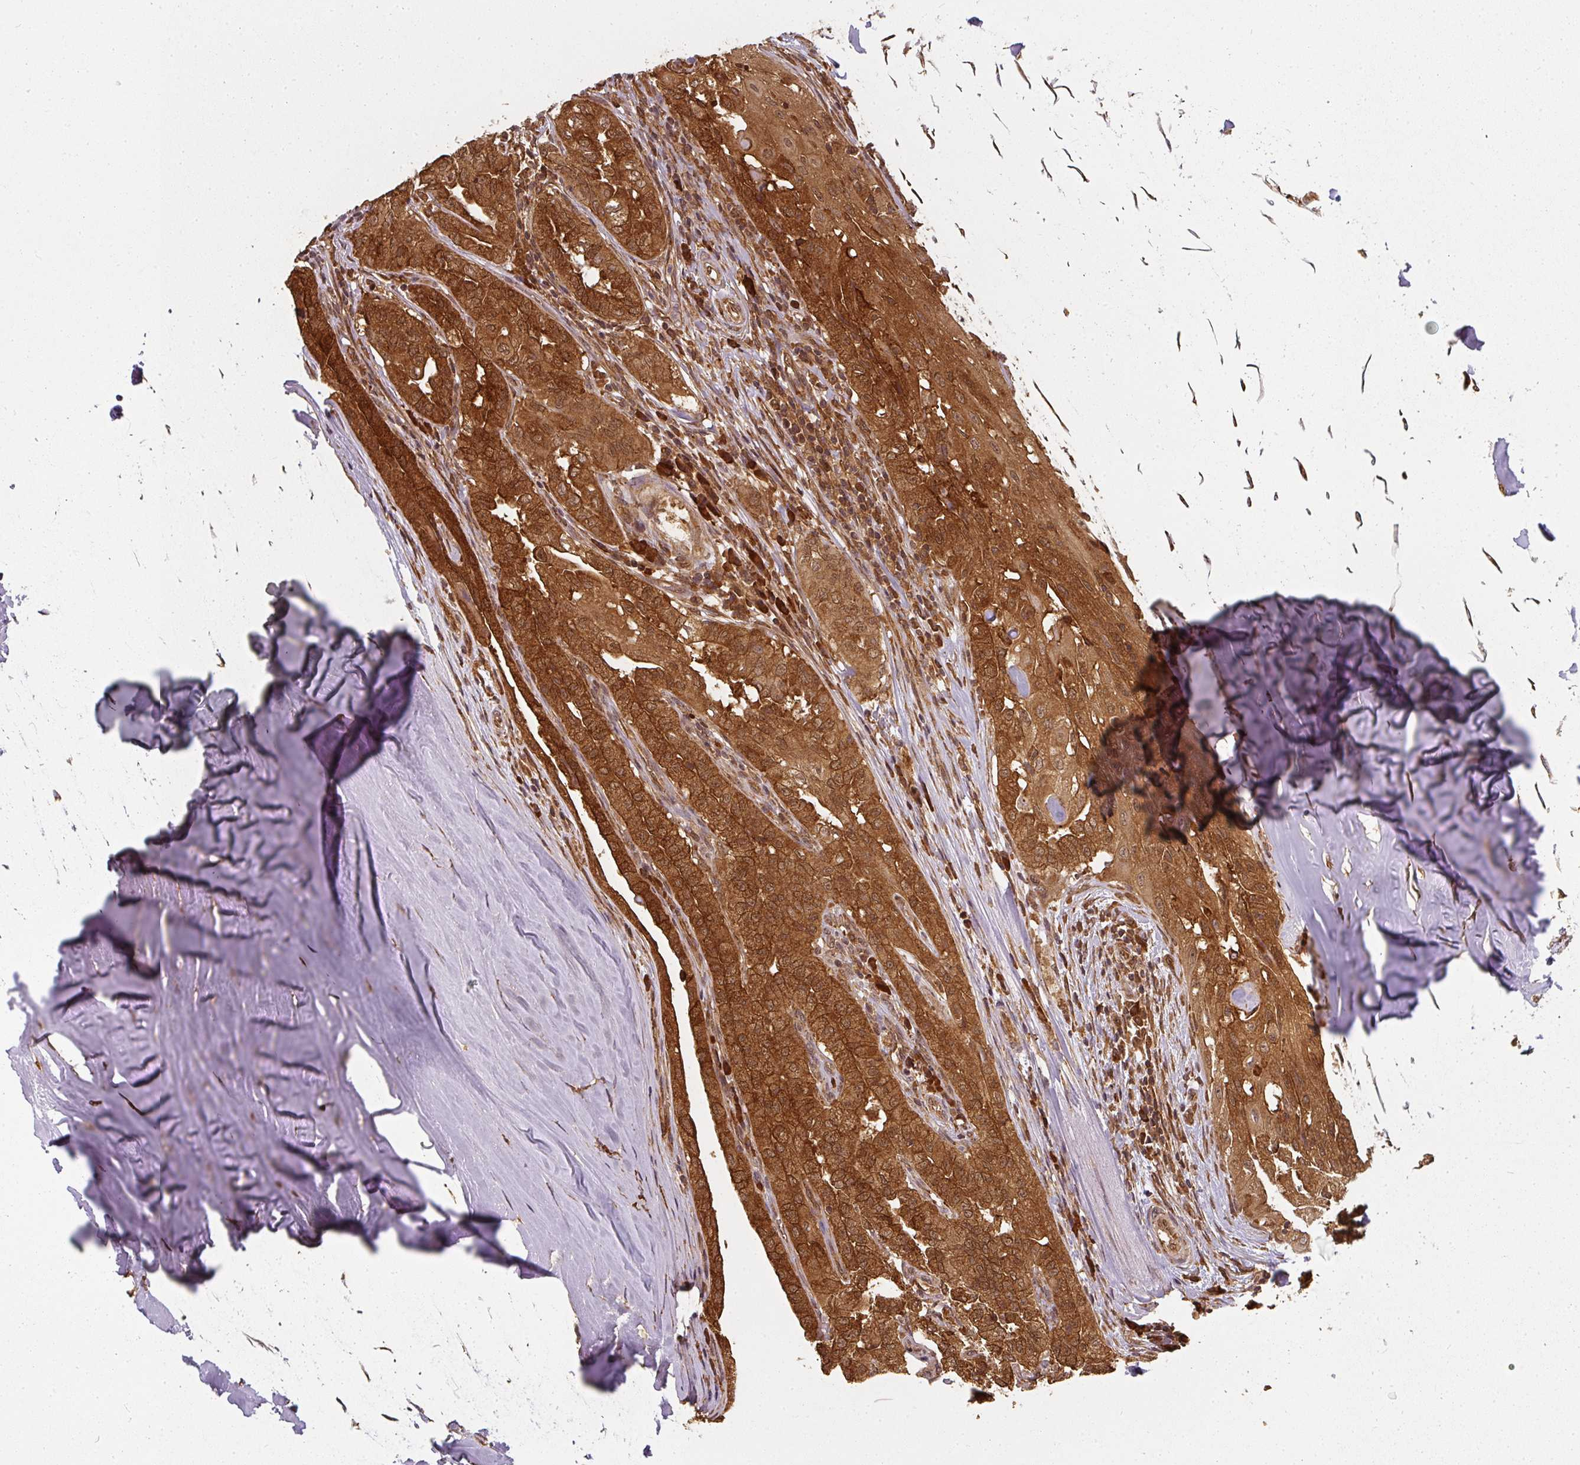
{"staining": {"intensity": "strong", "quantity": ">75%", "location": "cytoplasmic/membranous,nuclear"}, "tissue": "thyroid cancer", "cell_type": "Tumor cells", "image_type": "cancer", "snomed": [{"axis": "morphology", "description": "Papillary adenocarcinoma, NOS"}, {"axis": "topography", "description": "Thyroid gland"}], "caption": "Protein staining of thyroid cancer (papillary adenocarcinoma) tissue exhibits strong cytoplasmic/membranous and nuclear positivity in about >75% of tumor cells. The protein is shown in brown color, while the nuclei are stained blue.", "gene": "PPP6R3", "patient": {"sex": "female", "age": 59}}